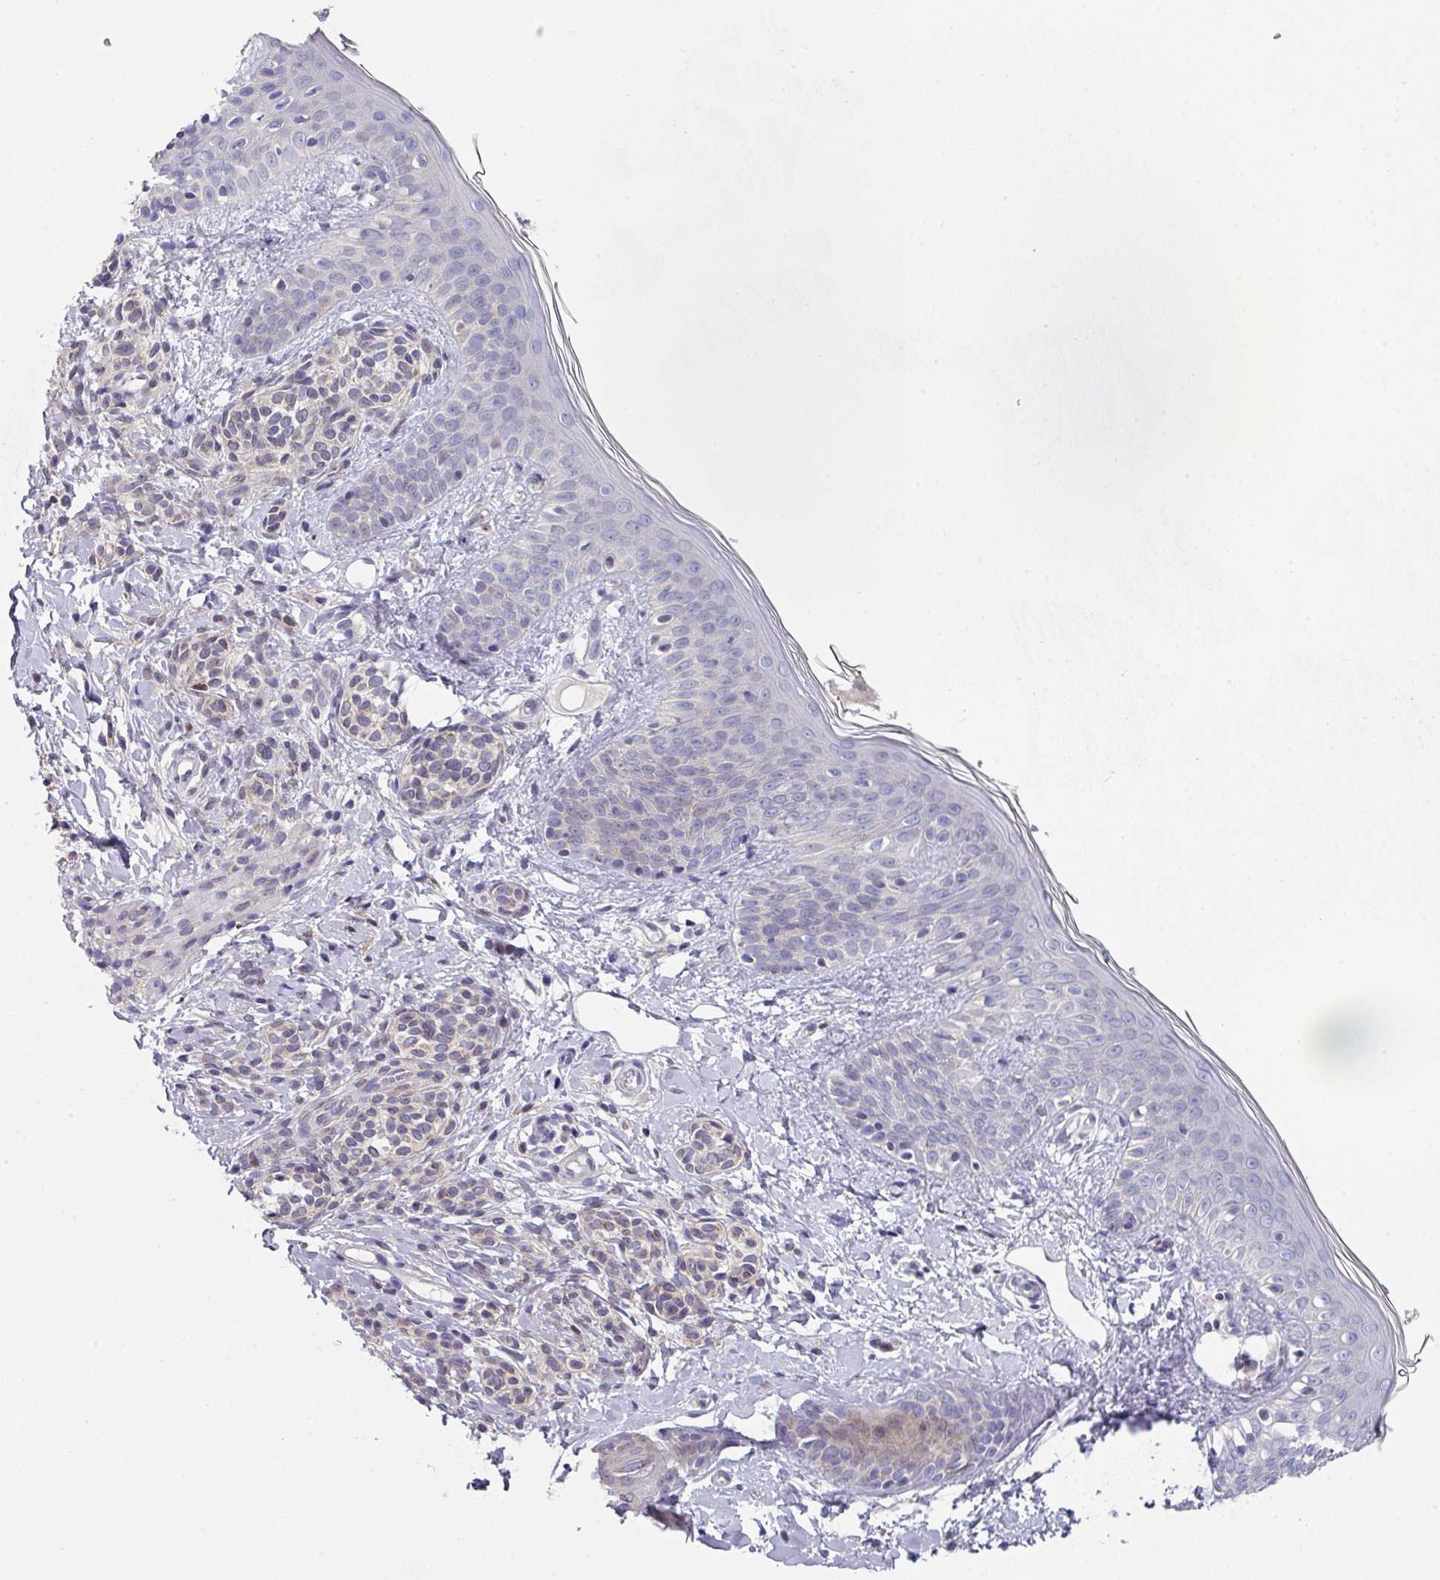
{"staining": {"intensity": "negative", "quantity": "none", "location": "none"}, "tissue": "skin", "cell_type": "Fibroblasts", "image_type": "normal", "snomed": [{"axis": "morphology", "description": "Normal tissue, NOS"}, {"axis": "topography", "description": "Skin"}], "caption": "This is an immunohistochemistry (IHC) image of normal skin. There is no positivity in fibroblasts.", "gene": "DCAF12L1", "patient": {"sex": "male", "age": 16}}